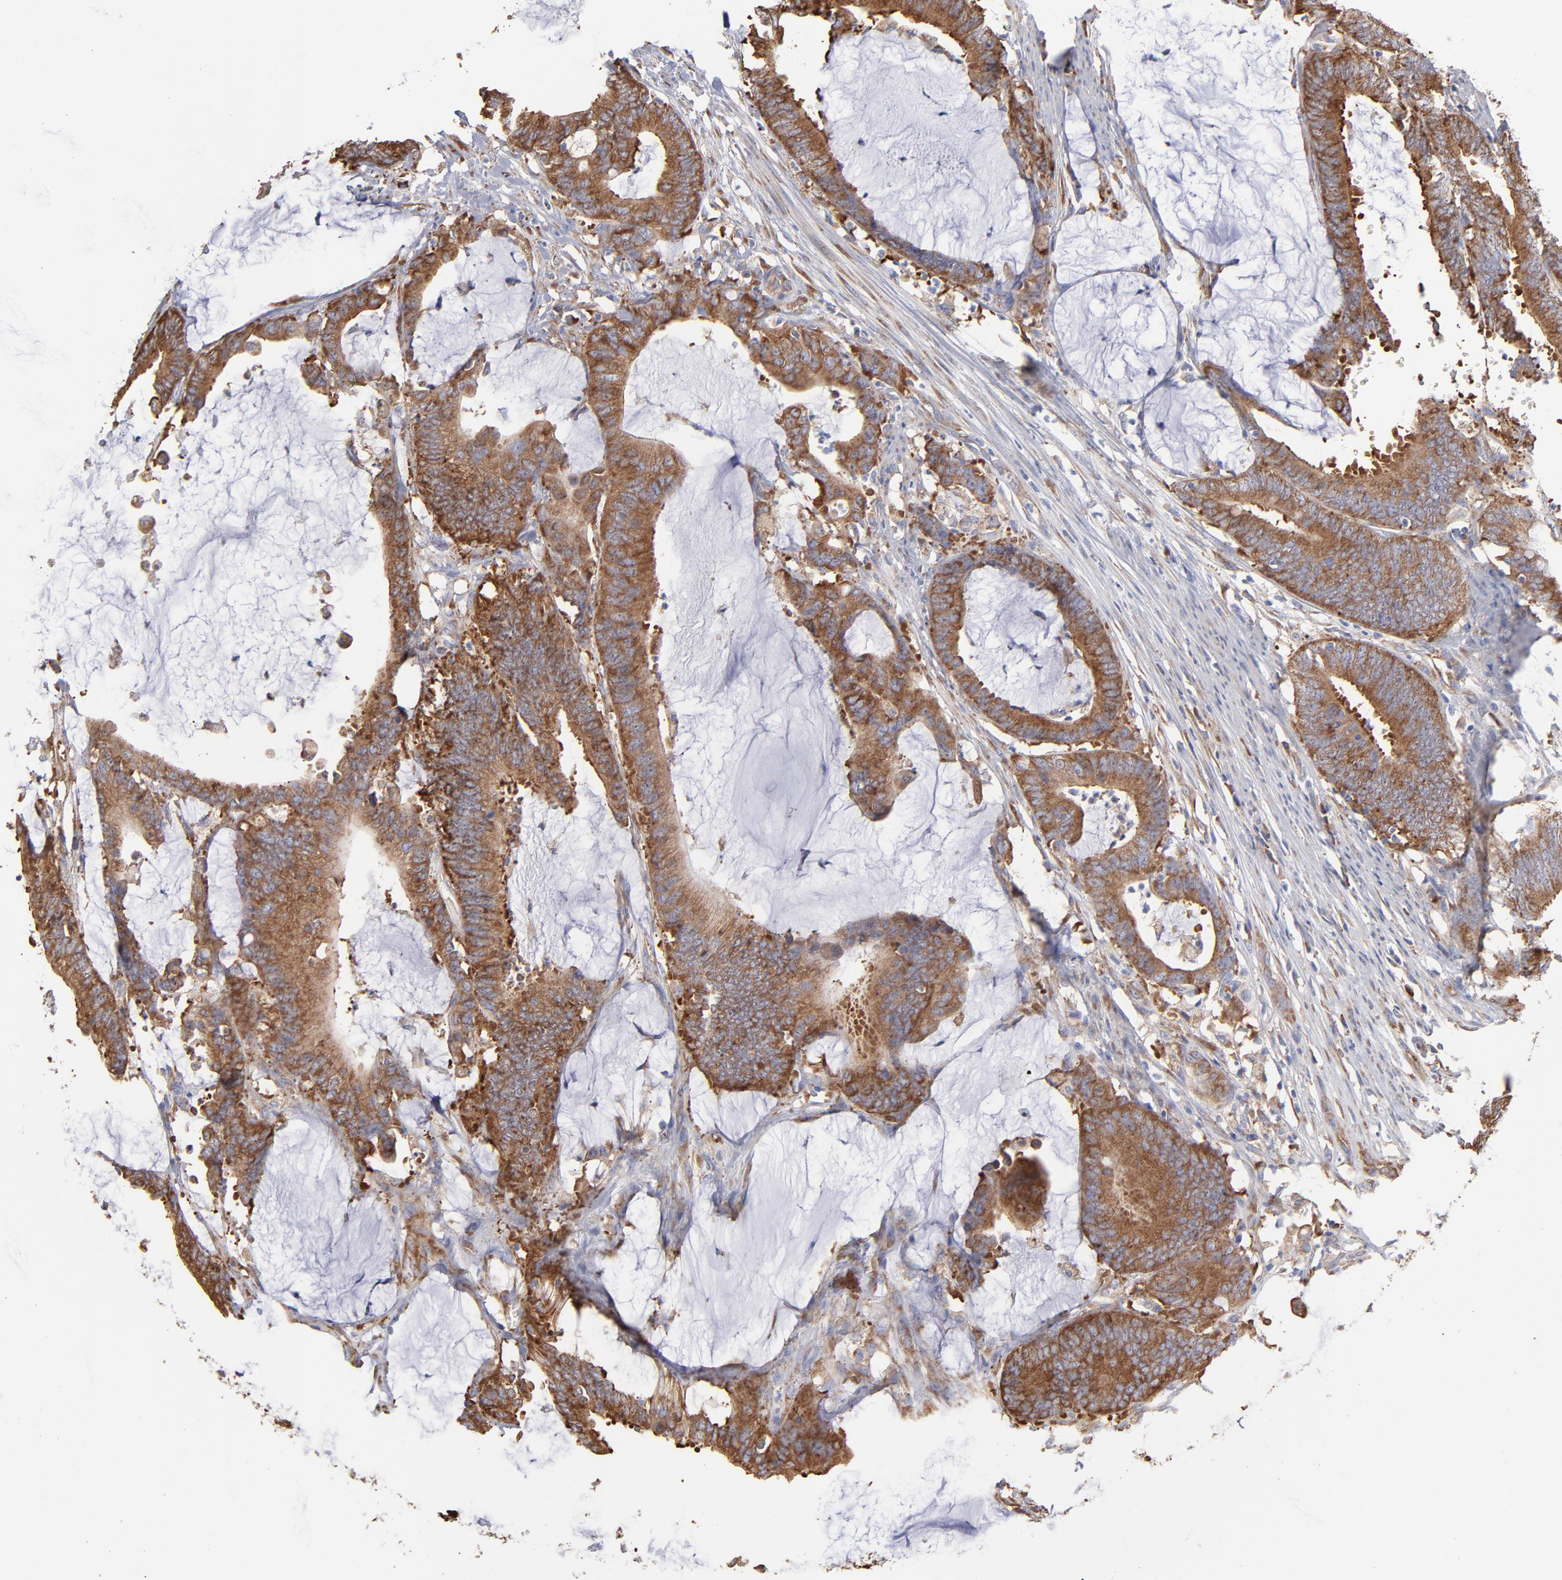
{"staining": {"intensity": "strong", "quantity": ">75%", "location": "cytoplasmic/membranous"}, "tissue": "colorectal cancer", "cell_type": "Tumor cells", "image_type": "cancer", "snomed": [{"axis": "morphology", "description": "Adenocarcinoma, NOS"}, {"axis": "topography", "description": "Rectum"}], "caption": "Immunohistochemical staining of human colorectal cancer (adenocarcinoma) shows high levels of strong cytoplasmic/membranous protein expression in approximately >75% of tumor cells.", "gene": "RPL3", "patient": {"sex": "female", "age": 66}}